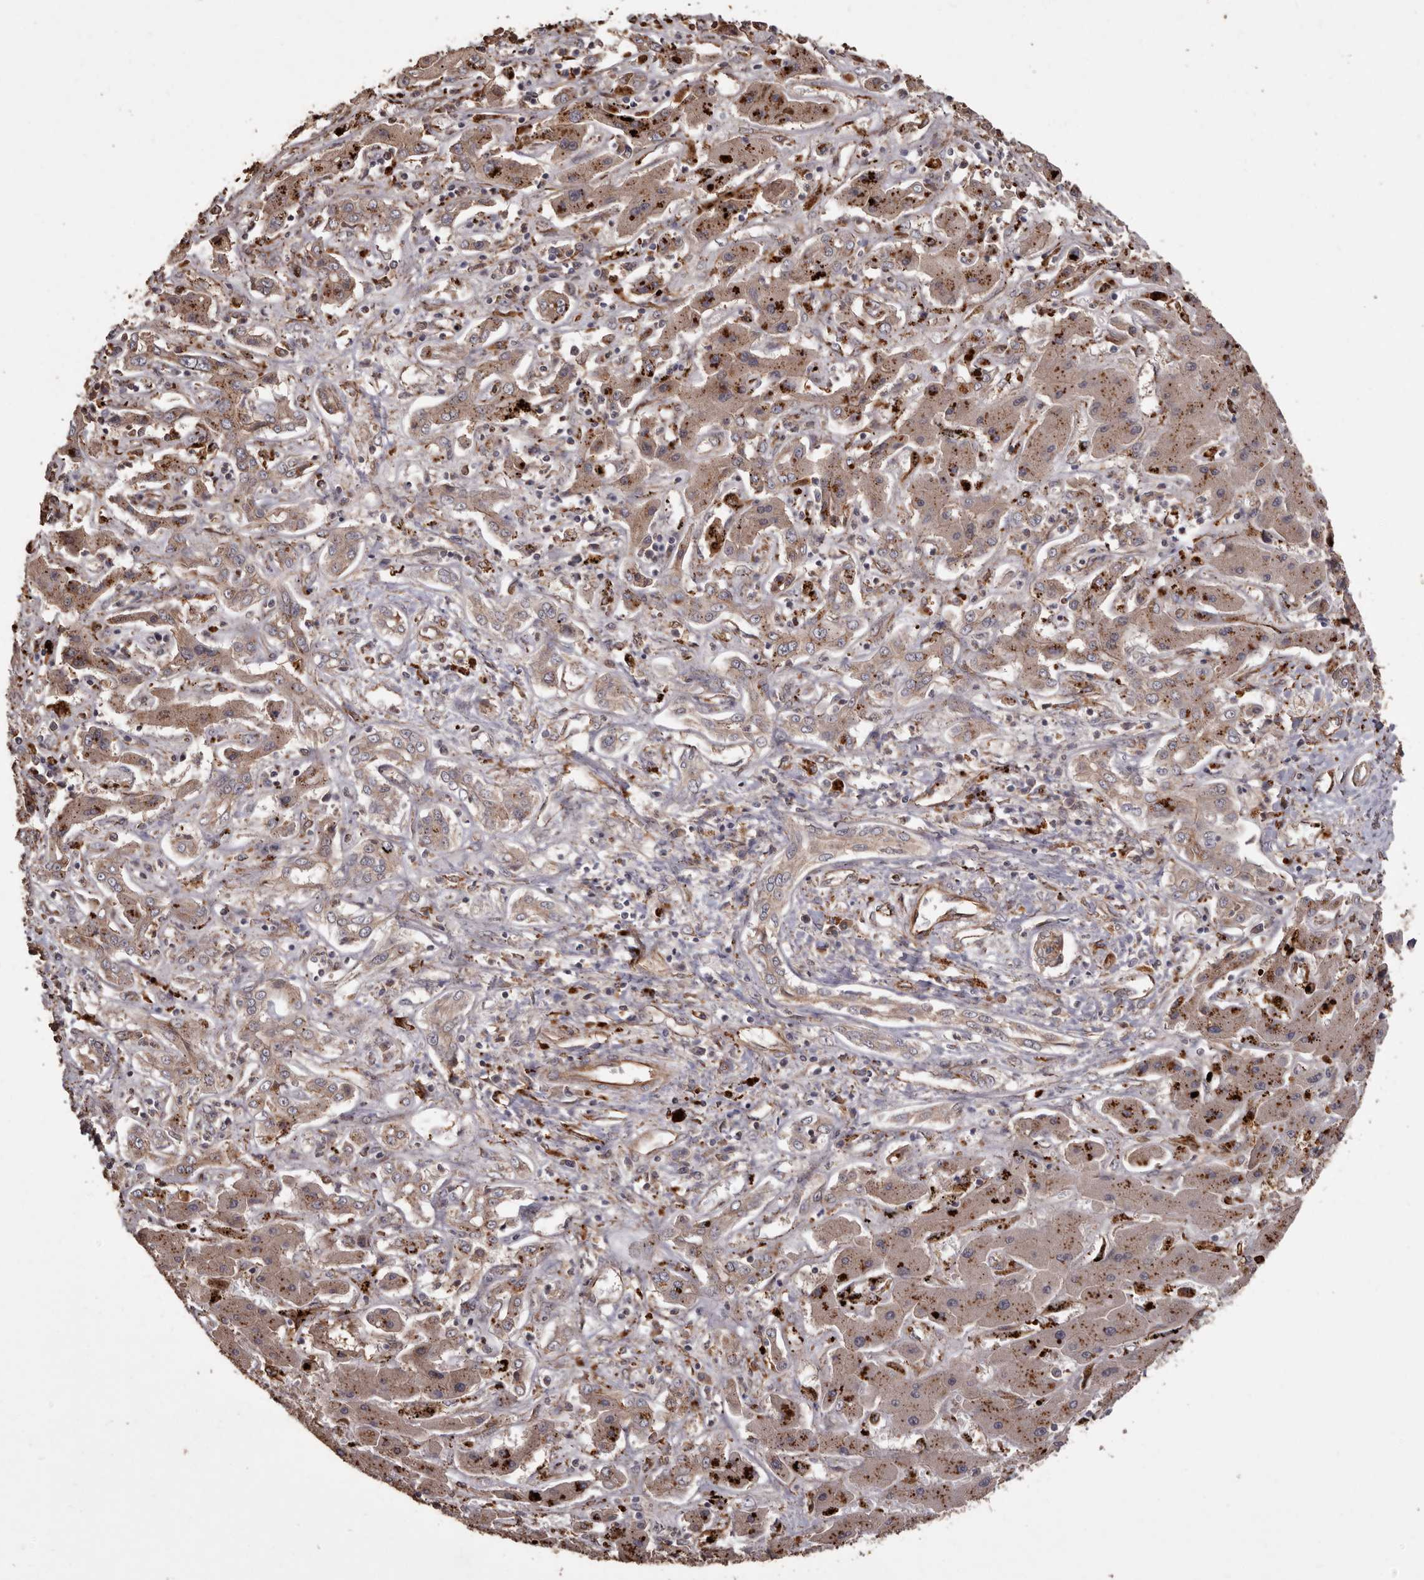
{"staining": {"intensity": "weak", "quantity": ">75%", "location": "cytoplasmic/membranous"}, "tissue": "liver cancer", "cell_type": "Tumor cells", "image_type": "cancer", "snomed": [{"axis": "morphology", "description": "Cholangiocarcinoma"}, {"axis": "topography", "description": "Liver"}], "caption": "Approximately >75% of tumor cells in human liver cholangiocarcinoma show weak cytoplasmic/membranous protein staining as visualized by brown immunohistochemical staining.", "gene": "BRAT1", "patient": {"sex": "male", "age": 67}}